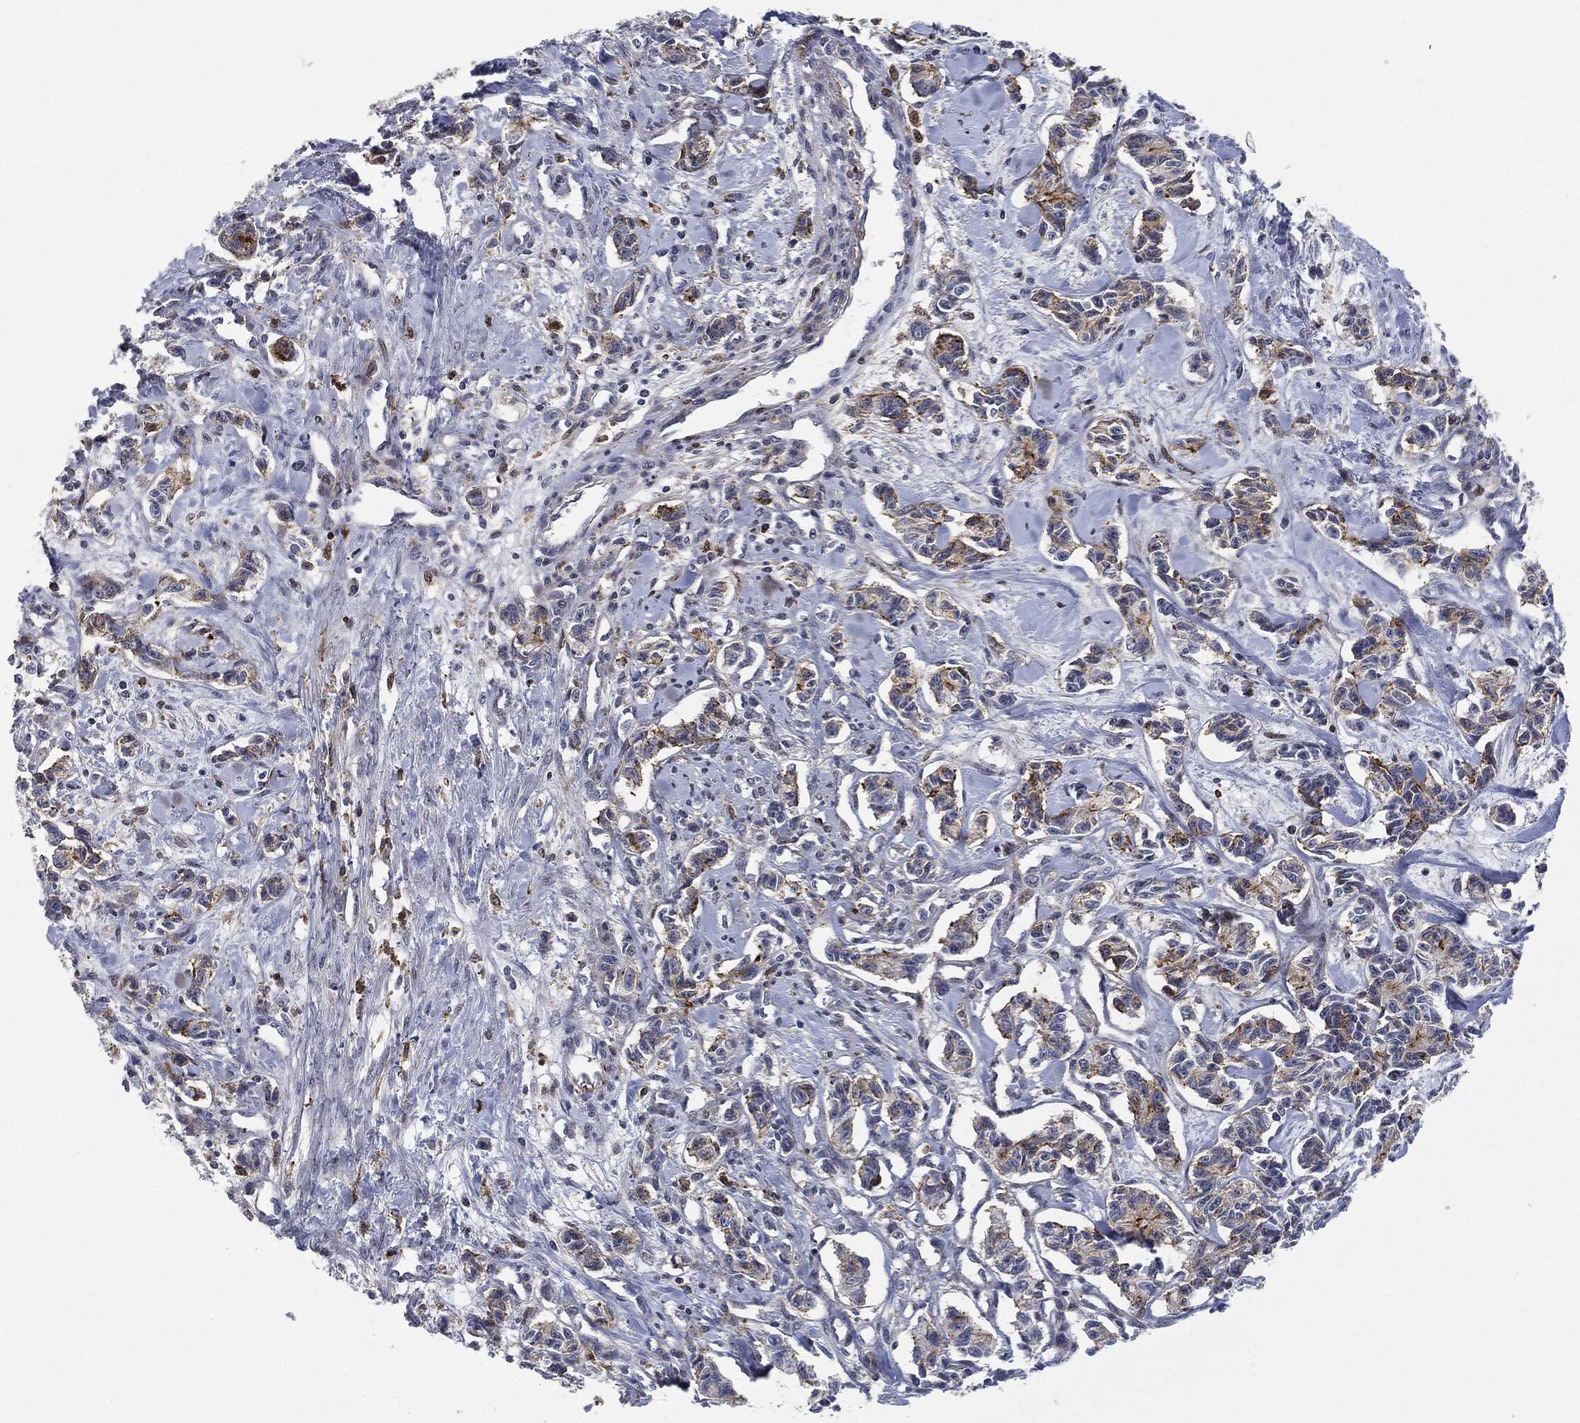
{"staining": {"intensity": "strong", "quantity": "<25%", "location": "cytoplasmic/membranous"}, "tissue": "carcinoid", "cell_type": "Tumor cells", "image_type": "cancer", "snomed": [{"axis": "morphology", "description": "Carcinoid, malignant, NOS"}, {"axis": "topography", "description": "Kidney"}], "caption": "An immunohistochemistry image of tumor tissue is shown. Protein staining in brown shows strong cytoplasmic/membranous positivity in malignant carcinoid within tumor cells.", "gene": "NANOS3", "patient": {"sex": "female", "age": 41}}